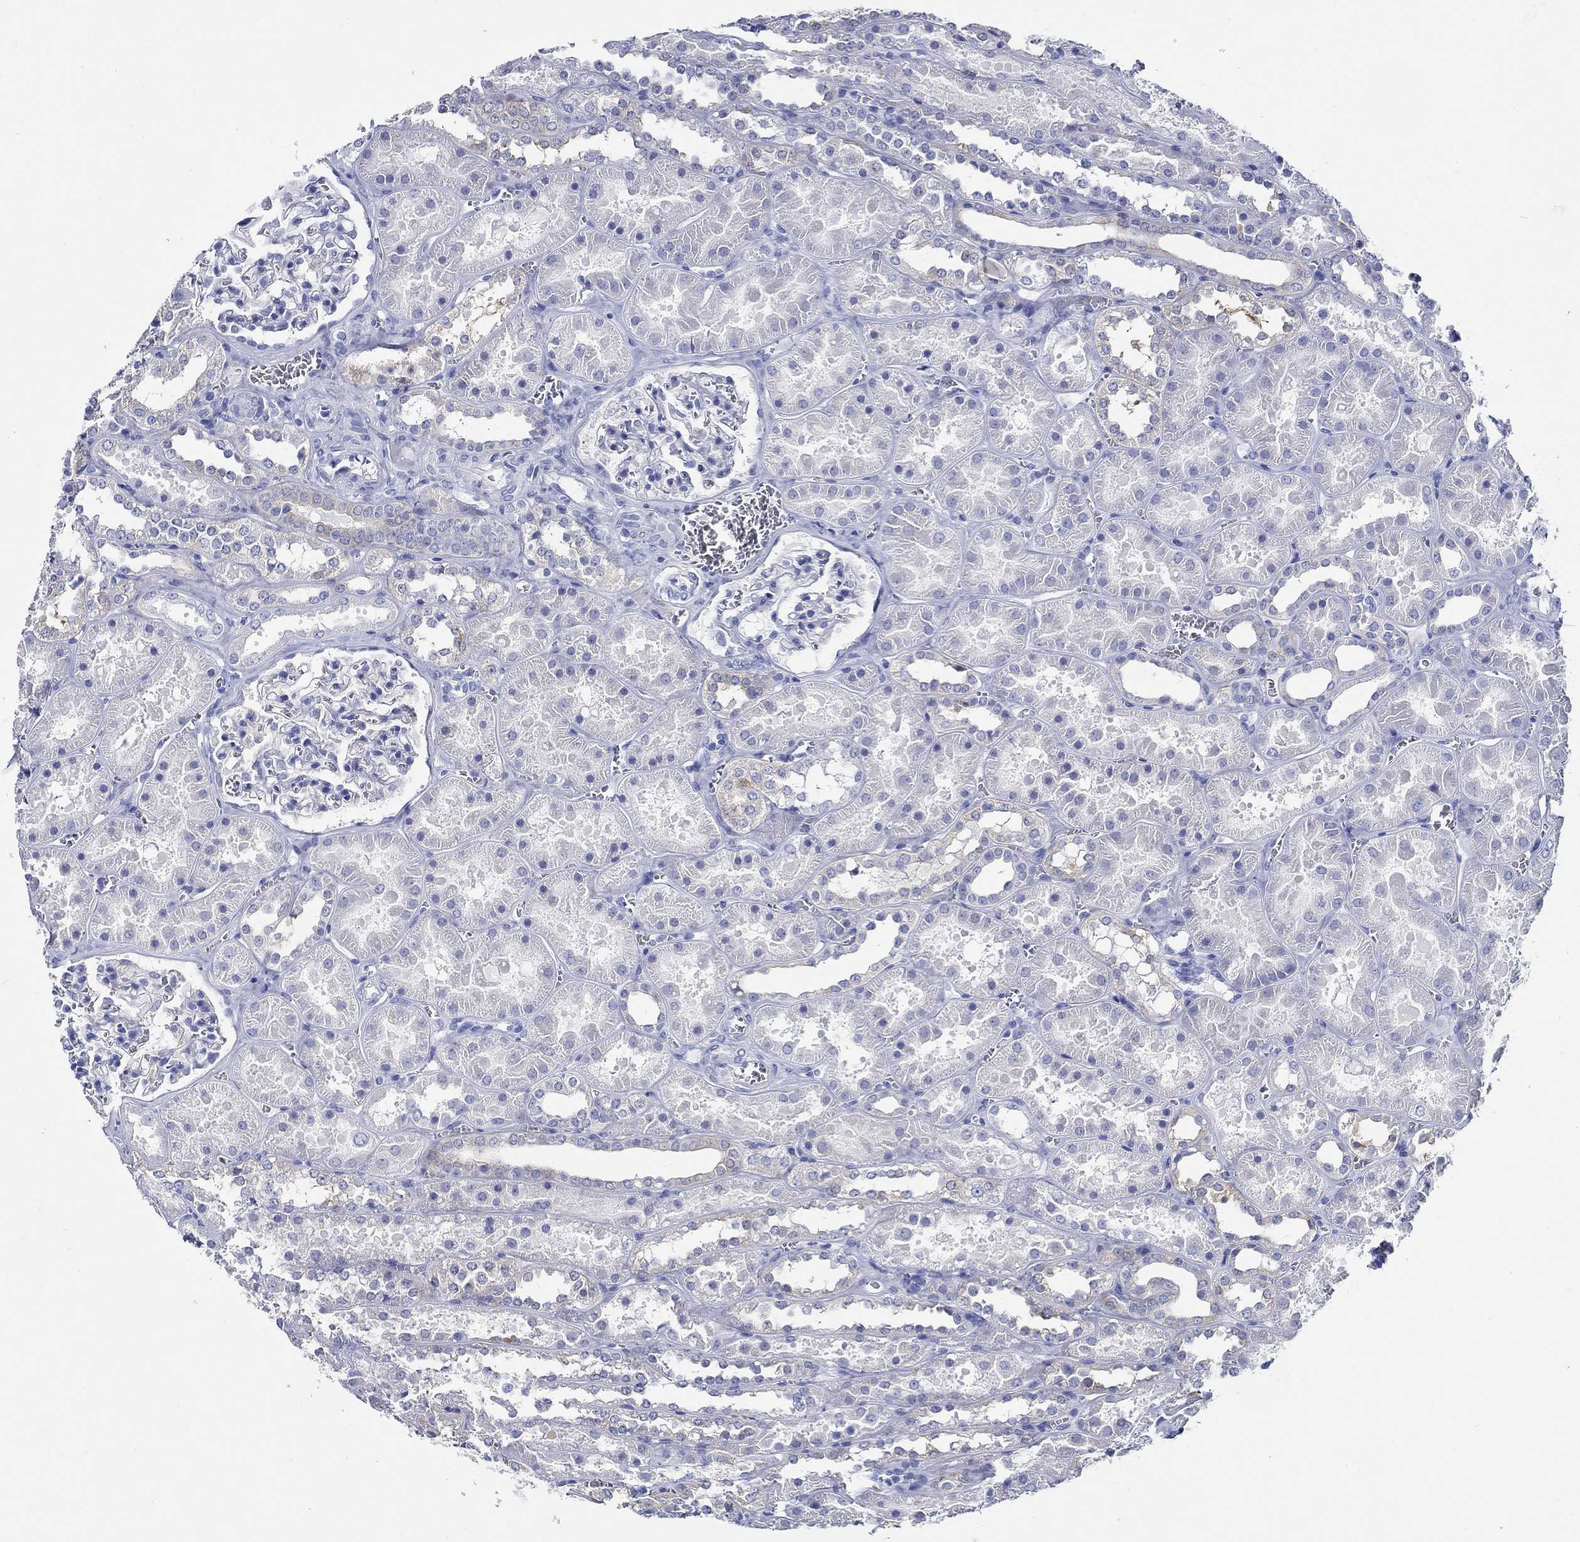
{"staining": {"intensity": "negative", "quantity": "none", "location": "none"}, "tissue": "kidney", "cell_type": "Cells in glomeruli", "image_type": "normal", "snomed": [{"axis": "morphology", "description": "Normal tissue, NOS"}, {"axis": "topography", "description": "Kidney"}], "caption": "DAB (3,3'-diaminobenzidine) immunohistochemical staining of unremarkable kidney demonstrates no significant staining in cells in glomeruli.", "gene": "FBXO2", "patient": {"sex": "female", "age": 41}}